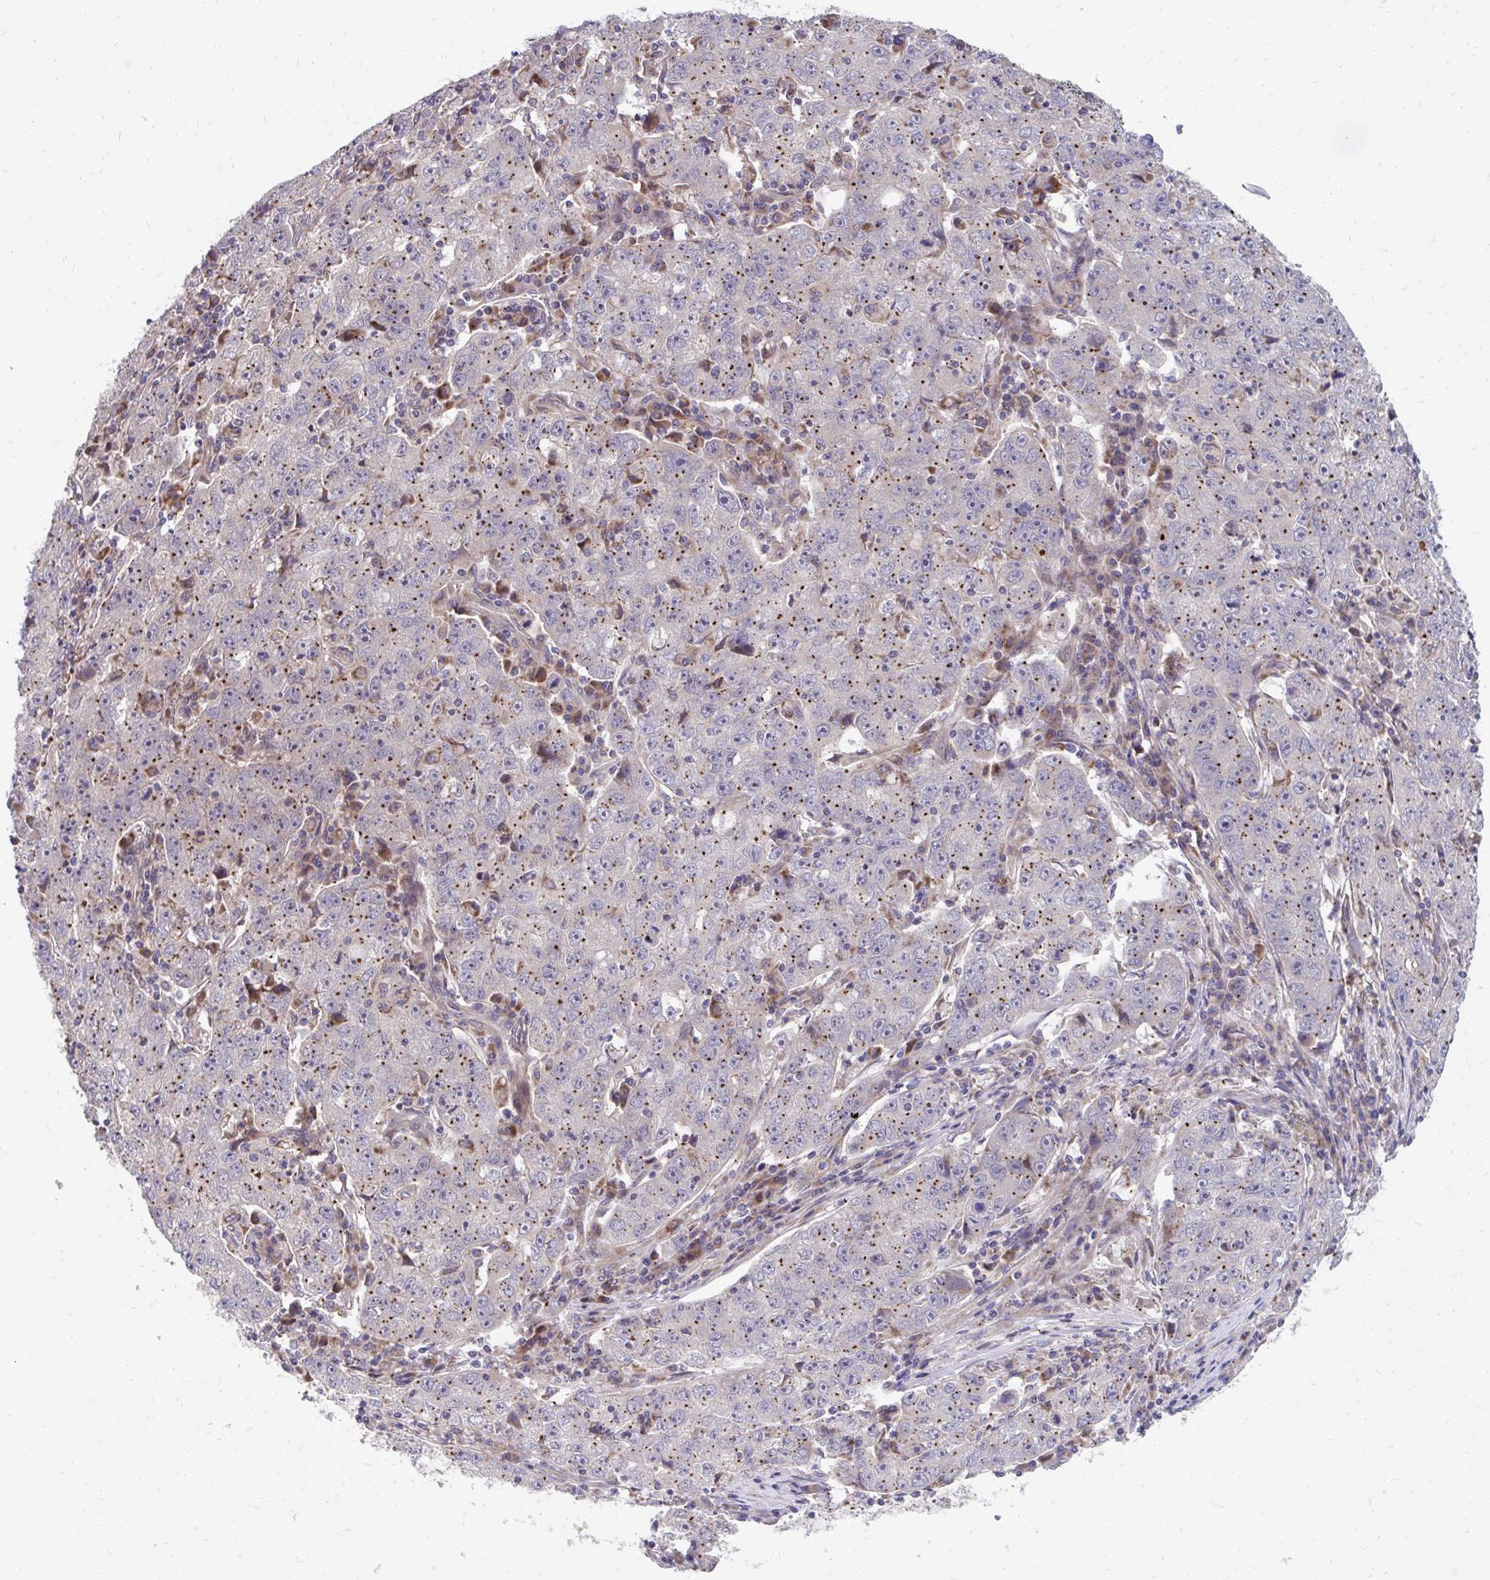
{"staining": {"intensity": "moderate", "quantity": ">75%", "location": "cytoplasmic/membranous"}, "tissue": "lung cancer", "cell_type": "Tumor cells", "image_type": "cancer", "snomed": [{"axis": "morphology", "description": "Normal morphology"}, {"axis": "morphology", "description": "Adenocarcinoma, NOS"}, {"axis": "topography", "description": "Lymph node"}, {"axis": "topography", "description": "Lung"}], "caption": "This photomicrograph shows immunohistochemistry staining of human lung adenocarcinoma, with medium moderate cytoplasmic/membranous positivity in approximately >75% of tumor cells.", "gene": "ITPR2", "patient": {"sex": "female", "age": 57}}